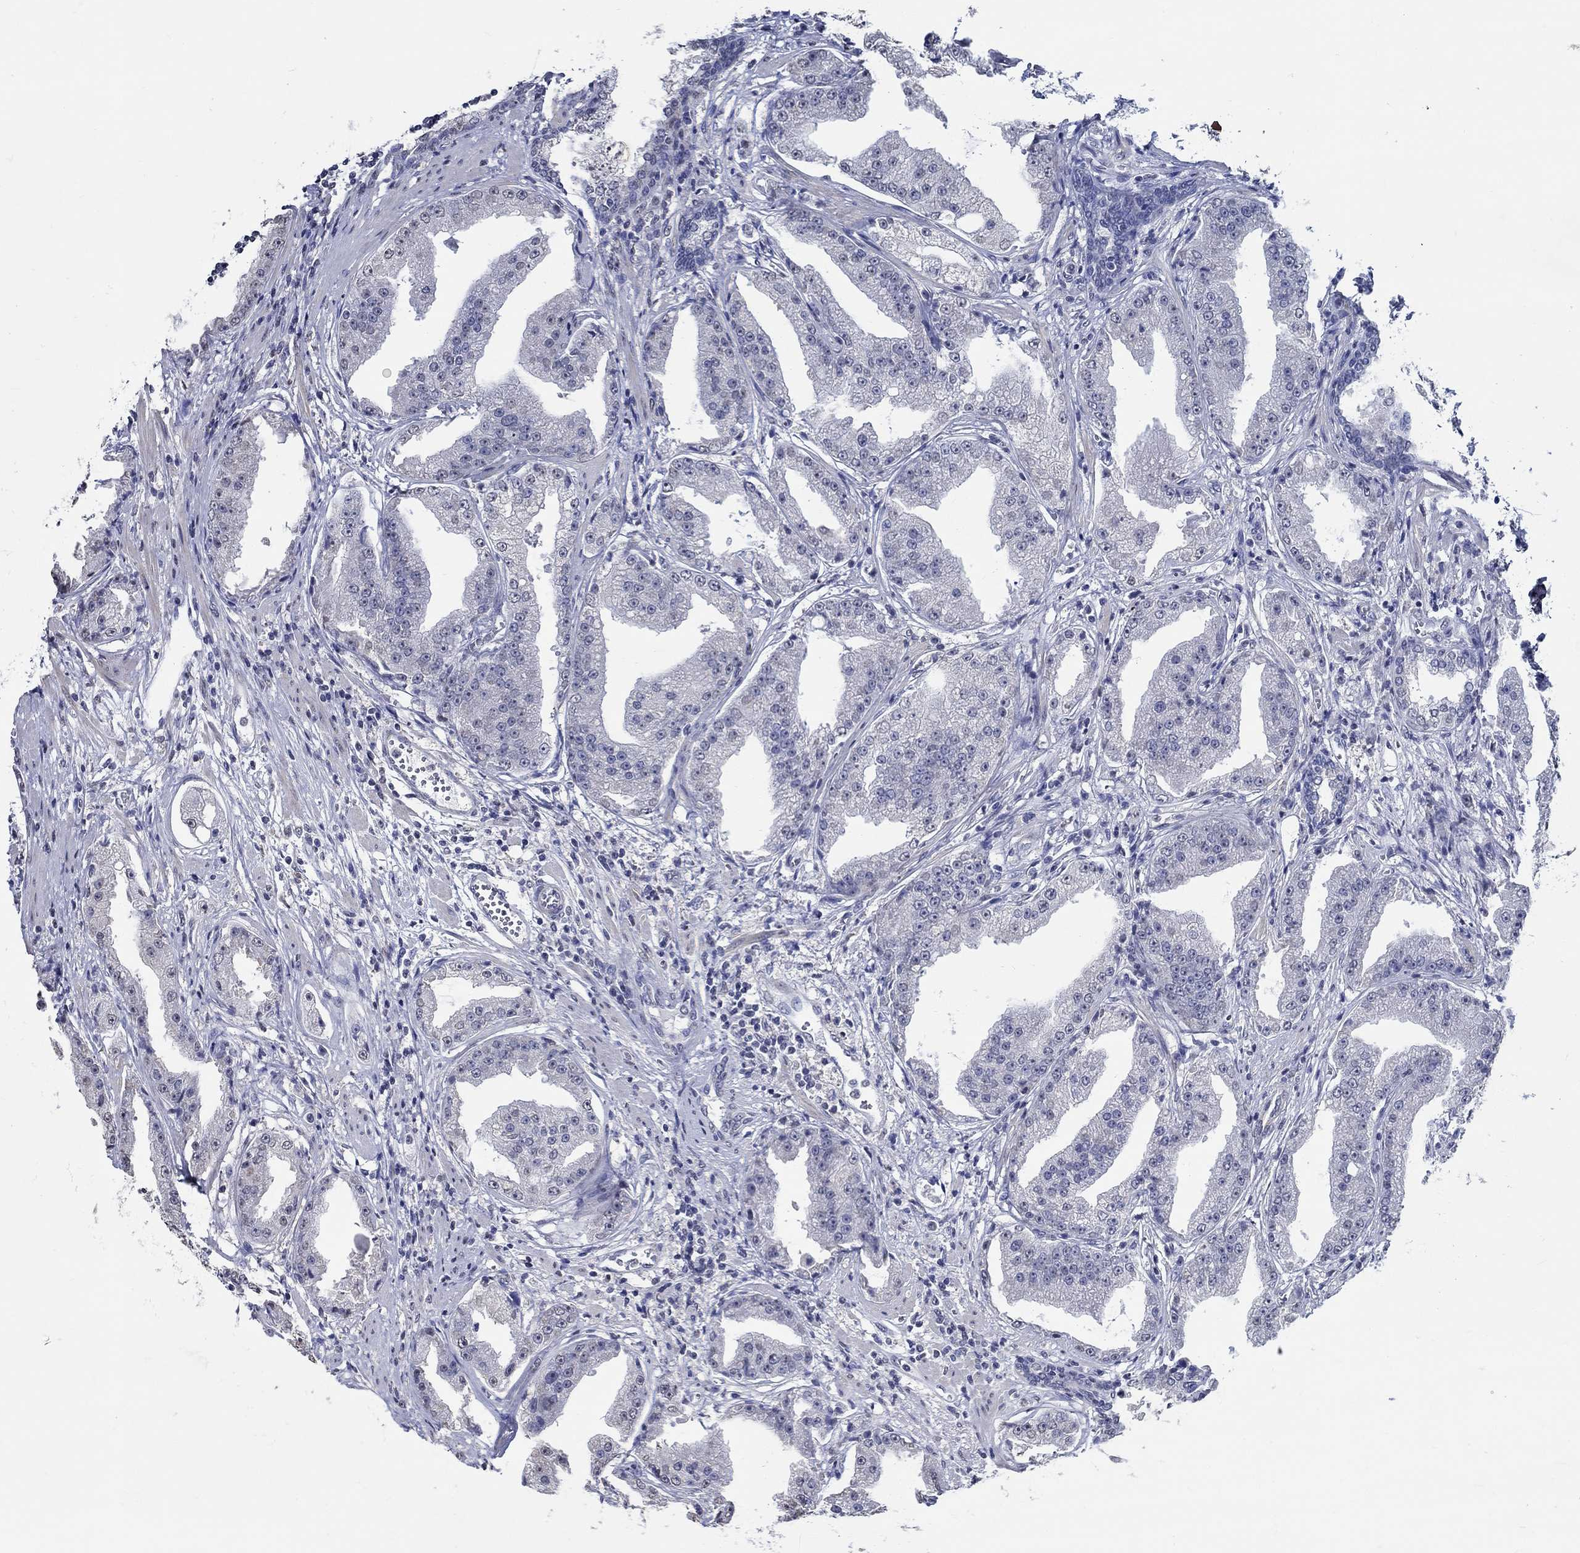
{"staining": {"intensity": "negative", "quantity": "none", "location": "none"}, "tissue": "prostate cancer", "cell_type": "Tumor cells", "image_type": "cancer", "snomed": [{"axis": "morphology", "description": "Adenocarcinoma, Low grade"}, {"axis": "topography", "description": "Prostate"}], "caption": "Adenocarcinoma (low-grade) (prostate) stained for a protein using IHC displays no positivity tumor cells.", "gene": "PDE1B", "patient": {"sex": "male", "age": 62}}